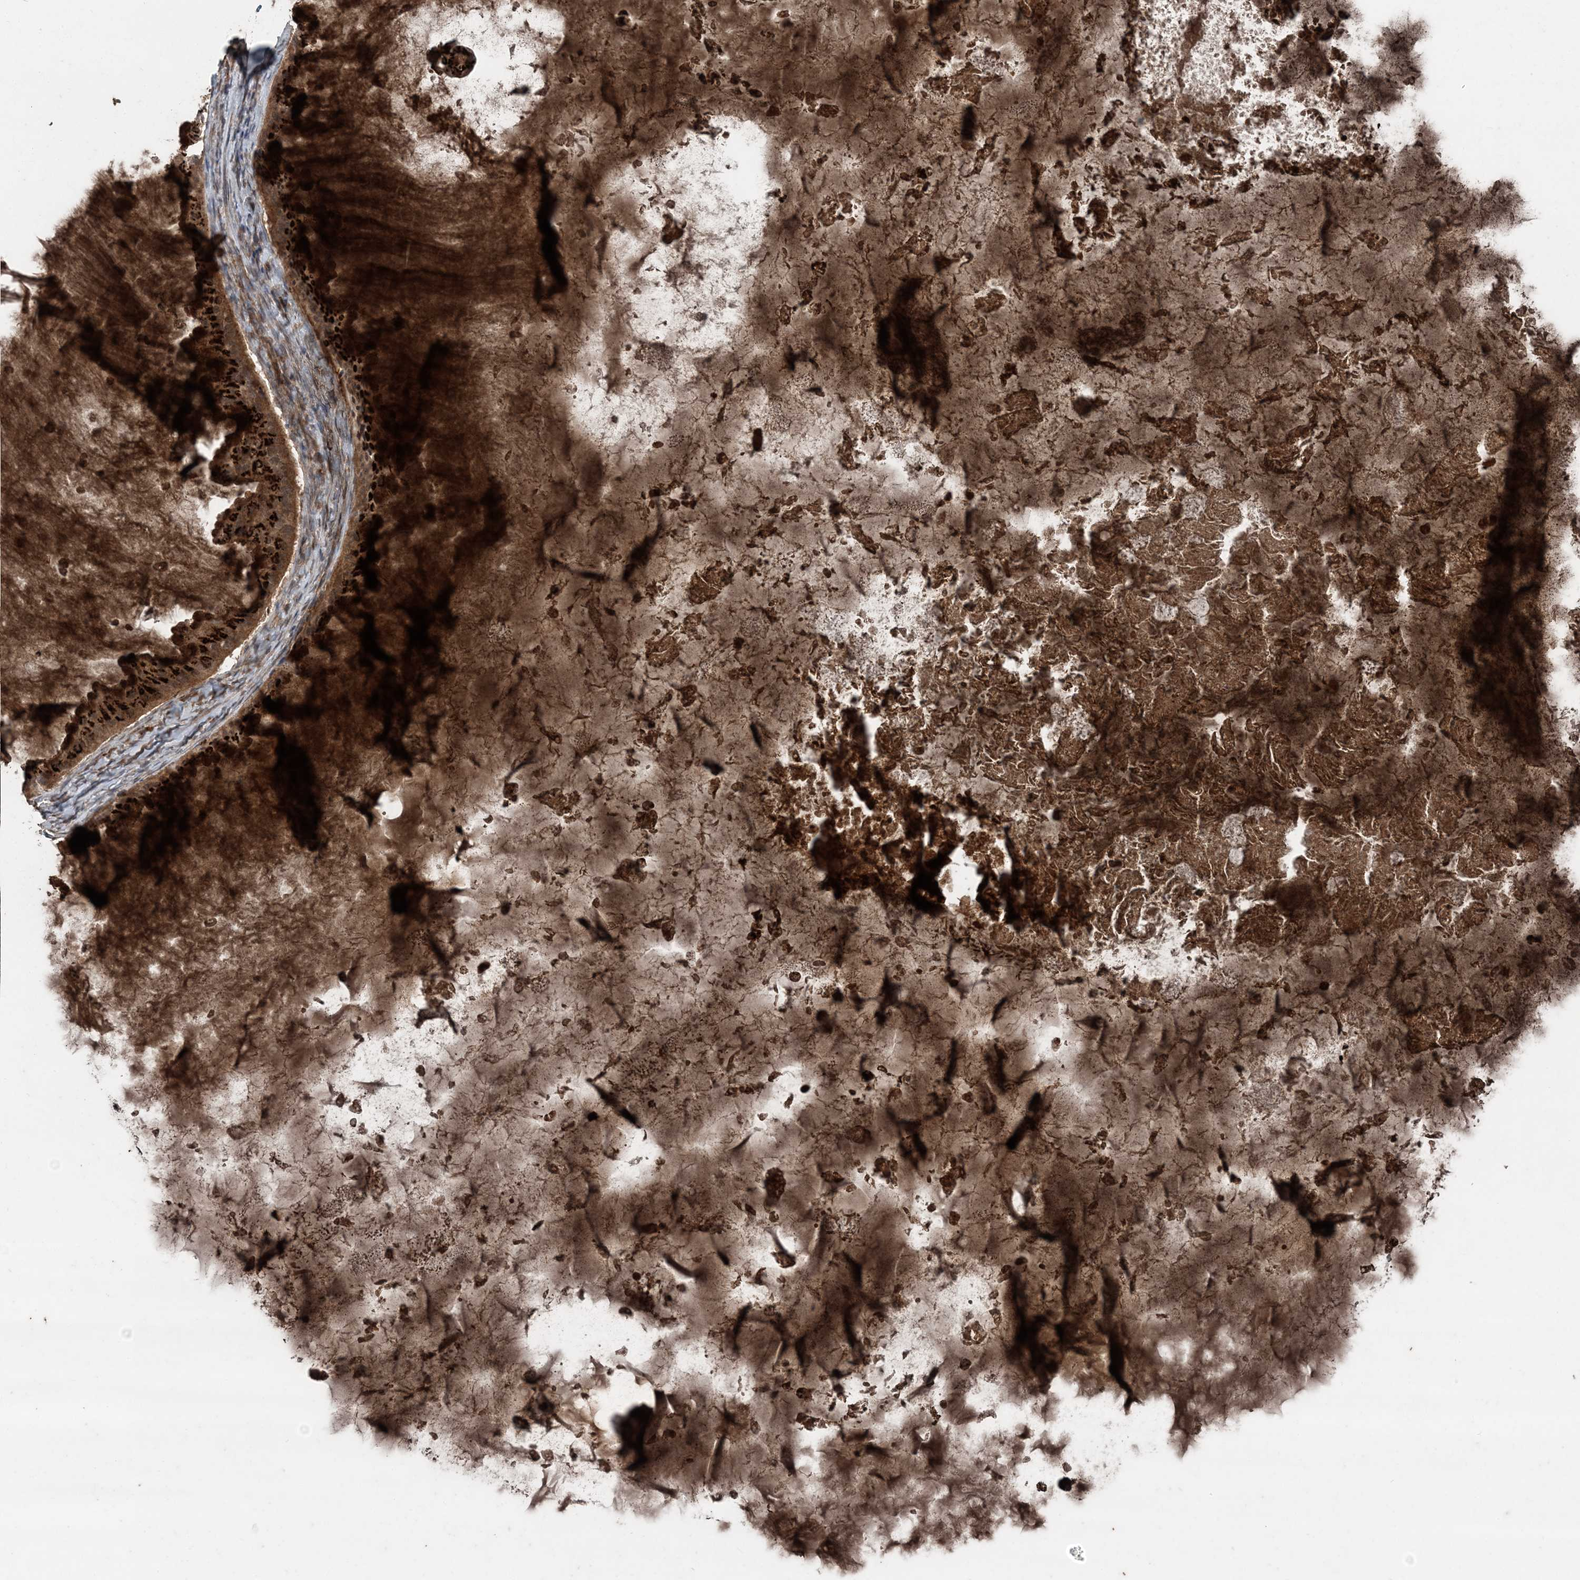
{"staining": {"intensity": "strong", "quantity": ">75%", "location": "cytoplasmic/membranous"}, "tissue": "ovarian cancer", "cell_type": "Tumor cells", "image_type": "cancer", "snomed": [{"axis": "morphology", "description": "Cystadenocarcinoma, mucinous, NOS"}, {"axis": "topography", "description": "Ovary"}], "caption": "Immunohistochemical staining of human ovarian mucinous cystadenocarcinoma shows strong cytoplasmic/membranous protein expression in approximately >75% of tumor cells.", "gene": "CFL1", "patient": {"sex": "female", "age": 61}}